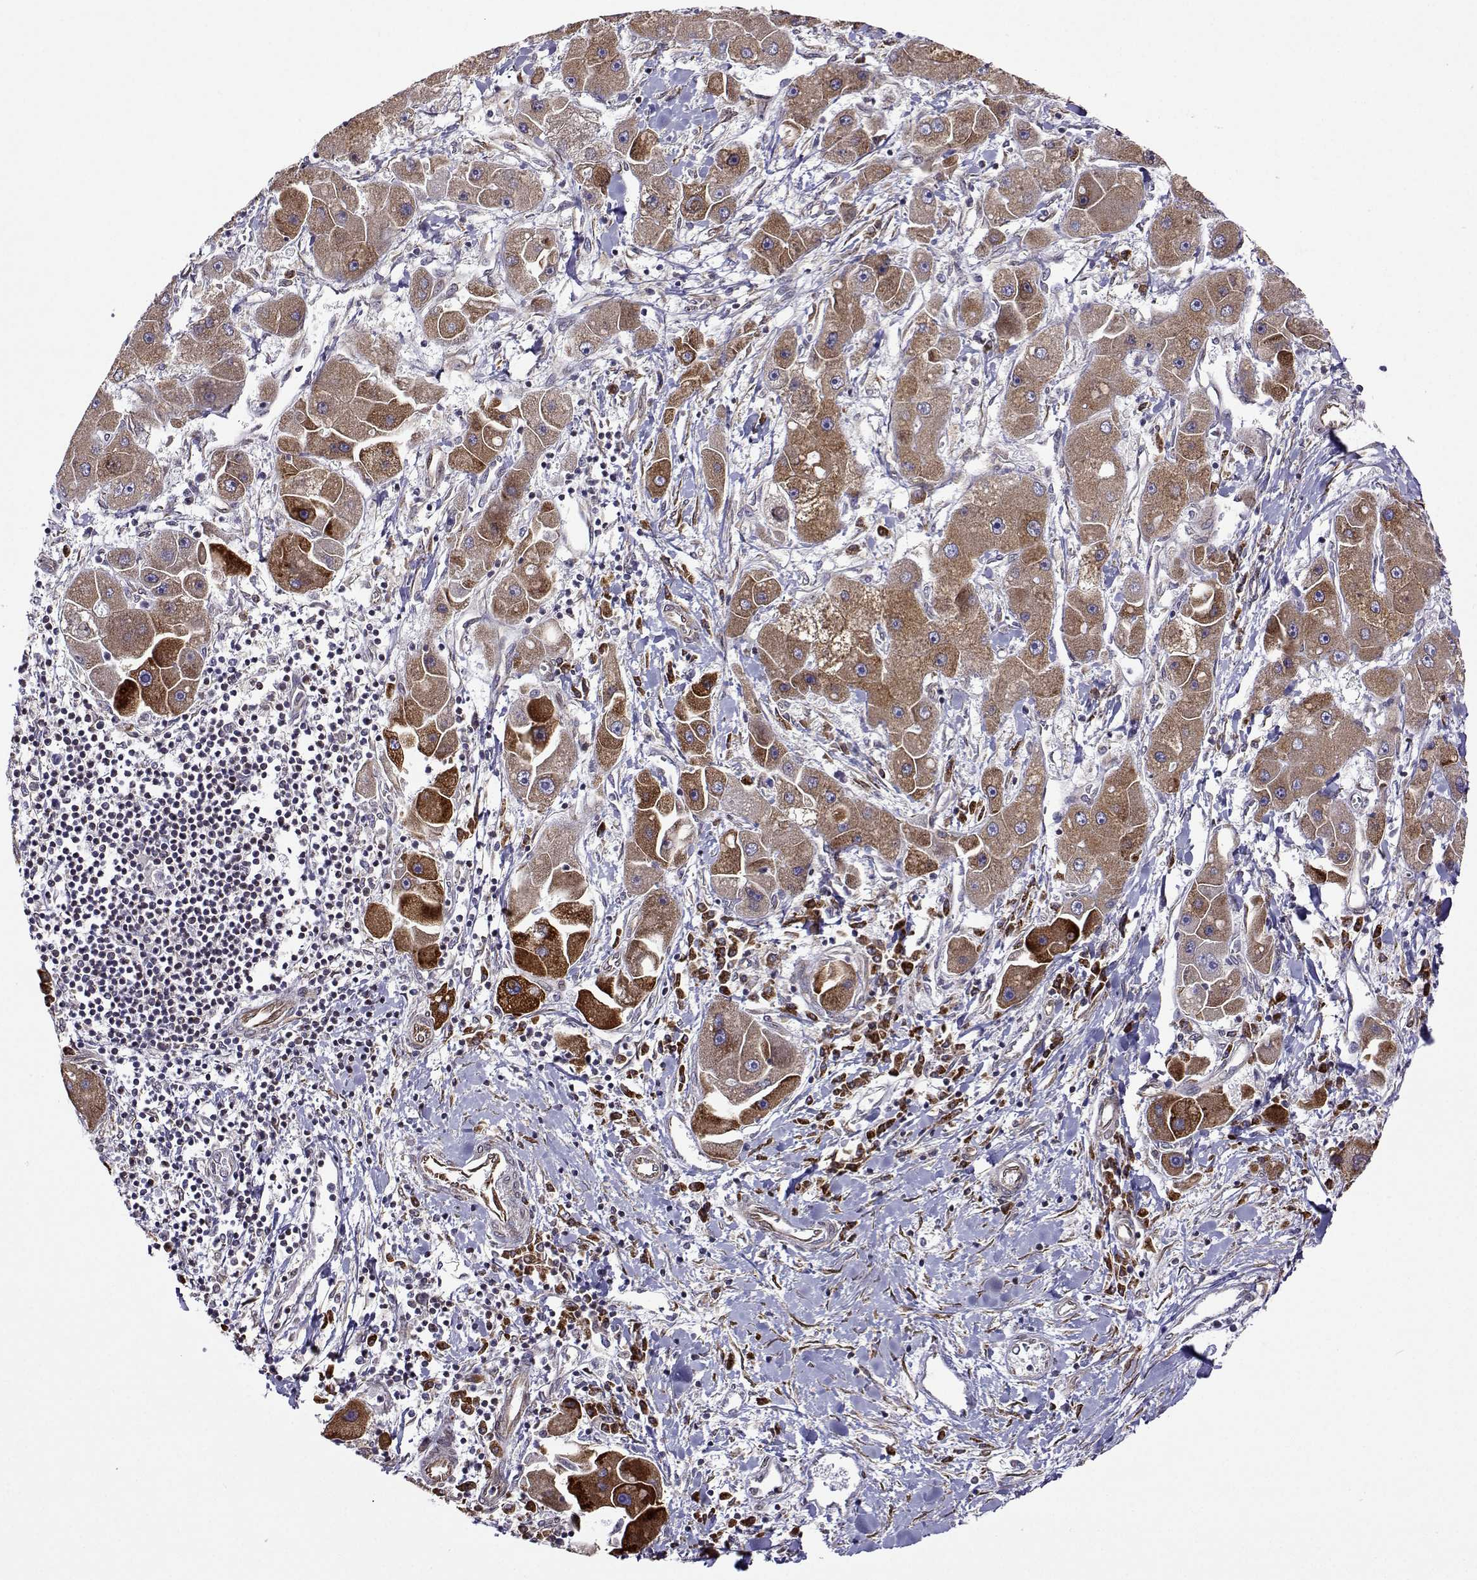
{"staining": {"intensity": "moderate", "quantity": ">75%", "location": "cytoplasmic/membranous"}, "tissue": "liver cancer", "cell_type": "Tumor cells", "image_type": "cancer", "snomed": [{"axis": "morphology", "description": "Carcinoma, Hepatocellular, NOS"}, {"axis": "topography", "description": "Liver"}], "caption": "Brown immunohistochemical staining in human hepatocellular carcinoma (liver) reveals moderate cytoplasmic/membranous positivity in about >75% of tumor cells.", "gene": "PGRMC2", "patient": {"sex": "male", "age": 24}}